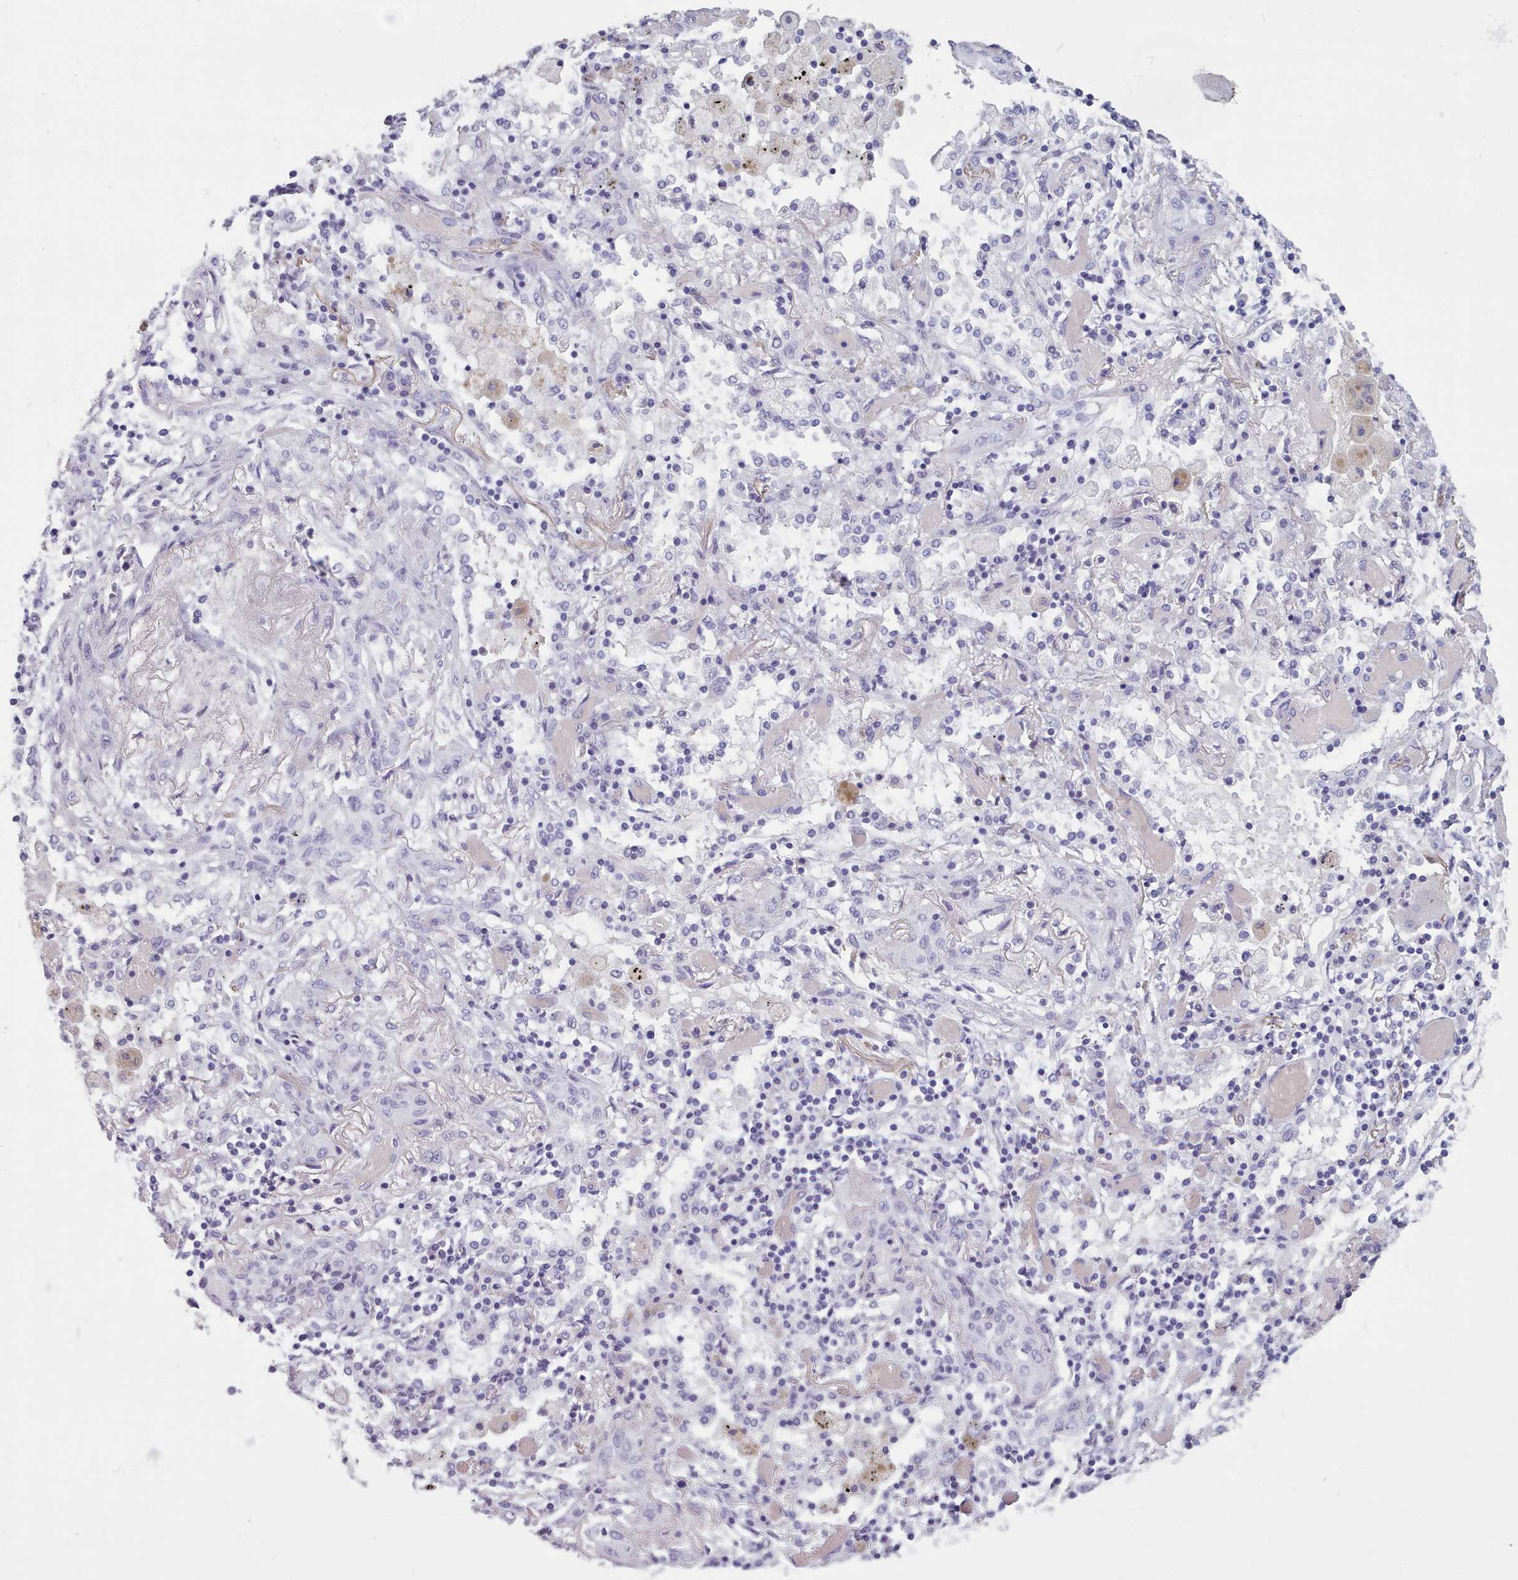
{"staining": {"intensity": "negative", "quantity": "none", "location": "none"}, "tissue": "lung cancer", "cell_type": "Tumor cells", "image_type": "cancer", "snomed": [{"axis": "morphology", "description": "Squamous cell carcinoma, NOS"}, {"axis": "topography", "description": "Lung"}], "caption": "Human lung cancer stained for a protein using immunohistochemistry displays no expression in tumor cells.", "gene": "ZNF43", "patient": {"sex": "female", "age": 47}}